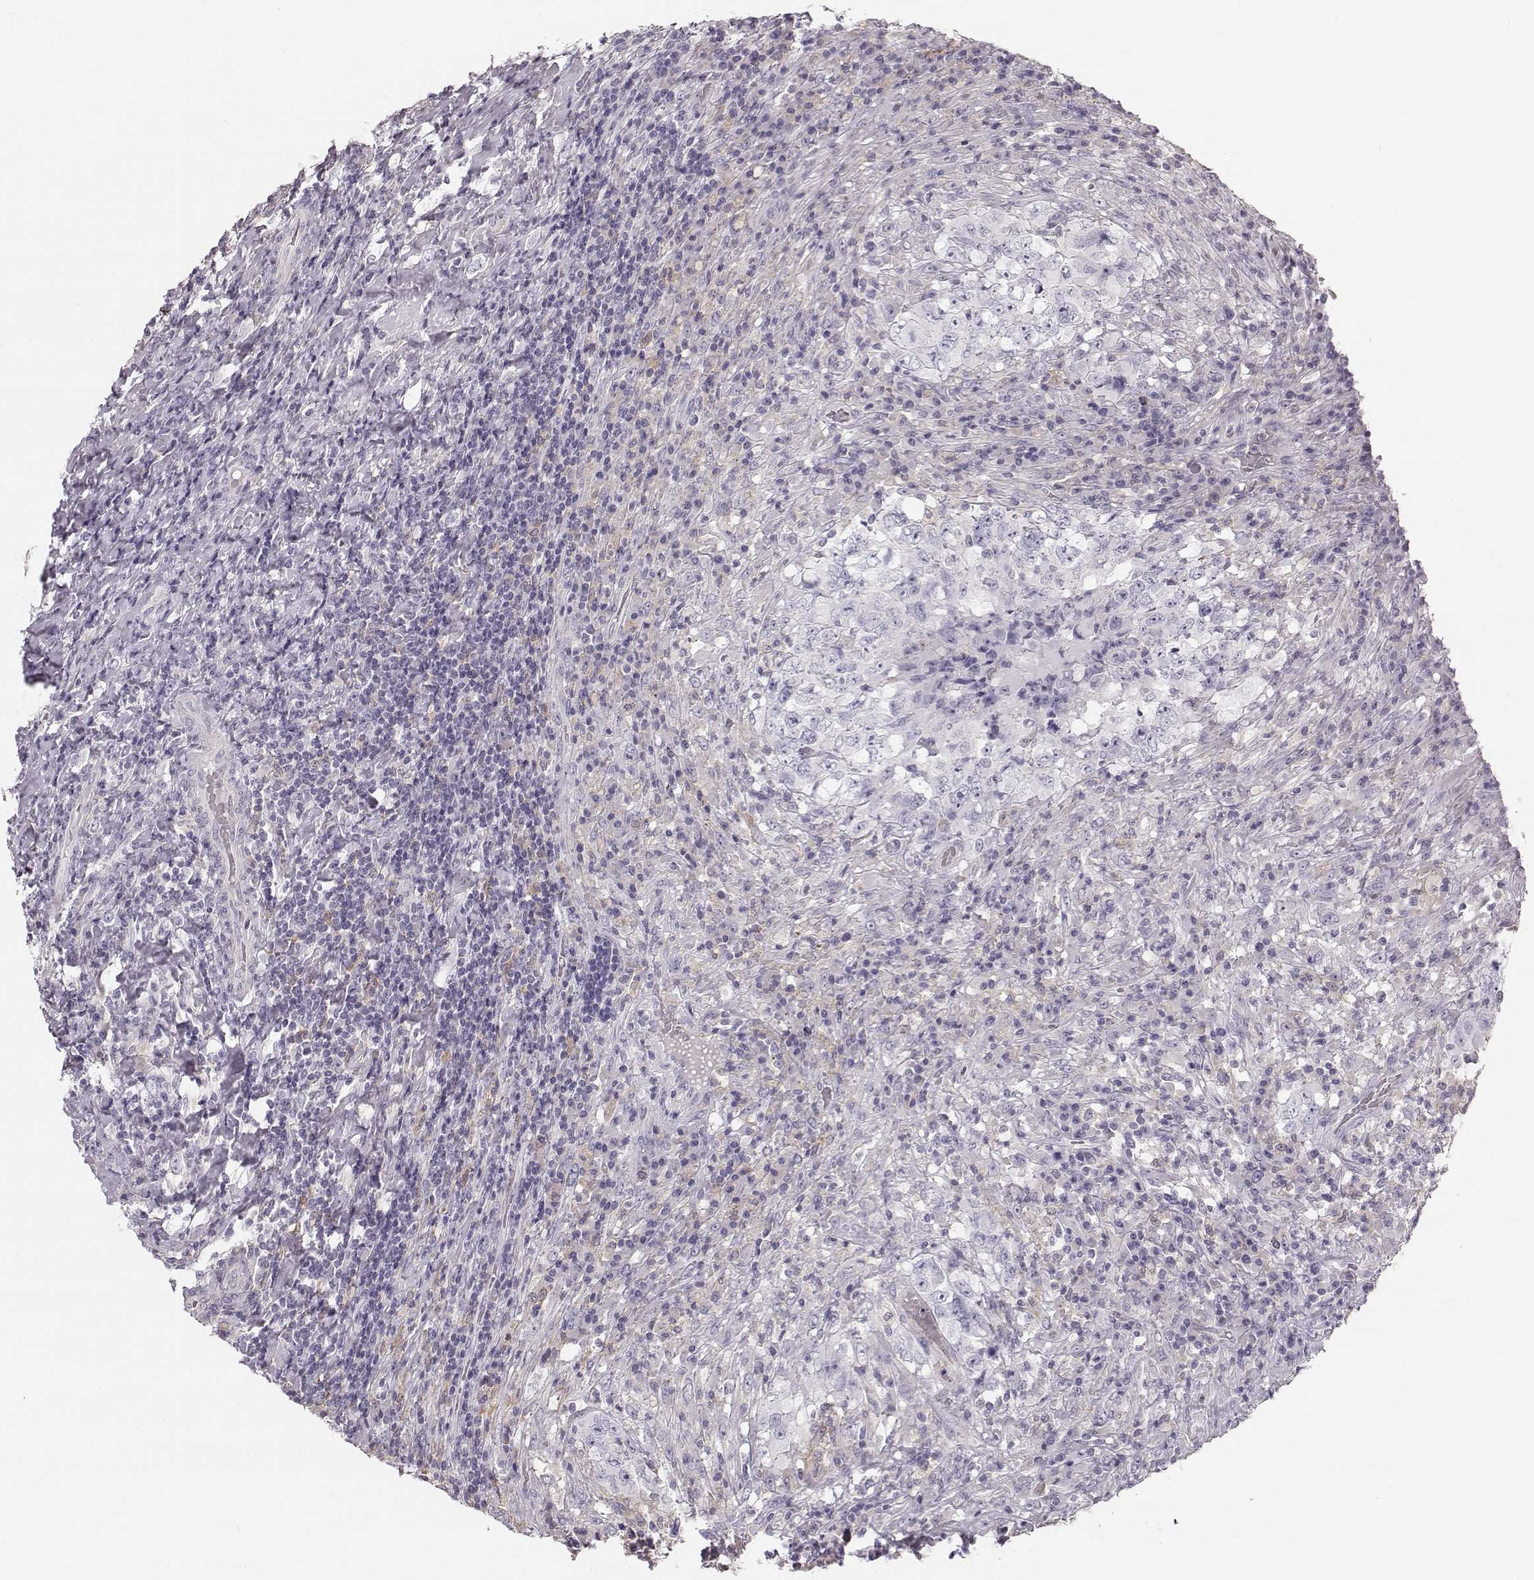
{"staining": {"intensity": "negative", "quantity": "none", "location": "none"}, "tissue": "testis cancer", "cell_type": "Tumor cells", "image_type": "cancer", "snomed": [{"axis": "morphology", "description": "Necrosis, NOS"}, {"axis": "morphology", "description": "Carcinoma, Embryonal, NOS"}, {"axis": "topography", "description": "Testis"}], "caption": "This is a micrograph of immunohistochemistry staining of testis embryonal carcinoma, which shows no staining in tumor cells. (Stains: DAB (3,3'-diaminobenzidine) immunohistochemistry (IHC) with hematoxylin counter stain, Microscopy: brightfield microscopy at high magnification).", "gene": "RUNDC3A", "patient": {"sex": "male", "age": 19}}